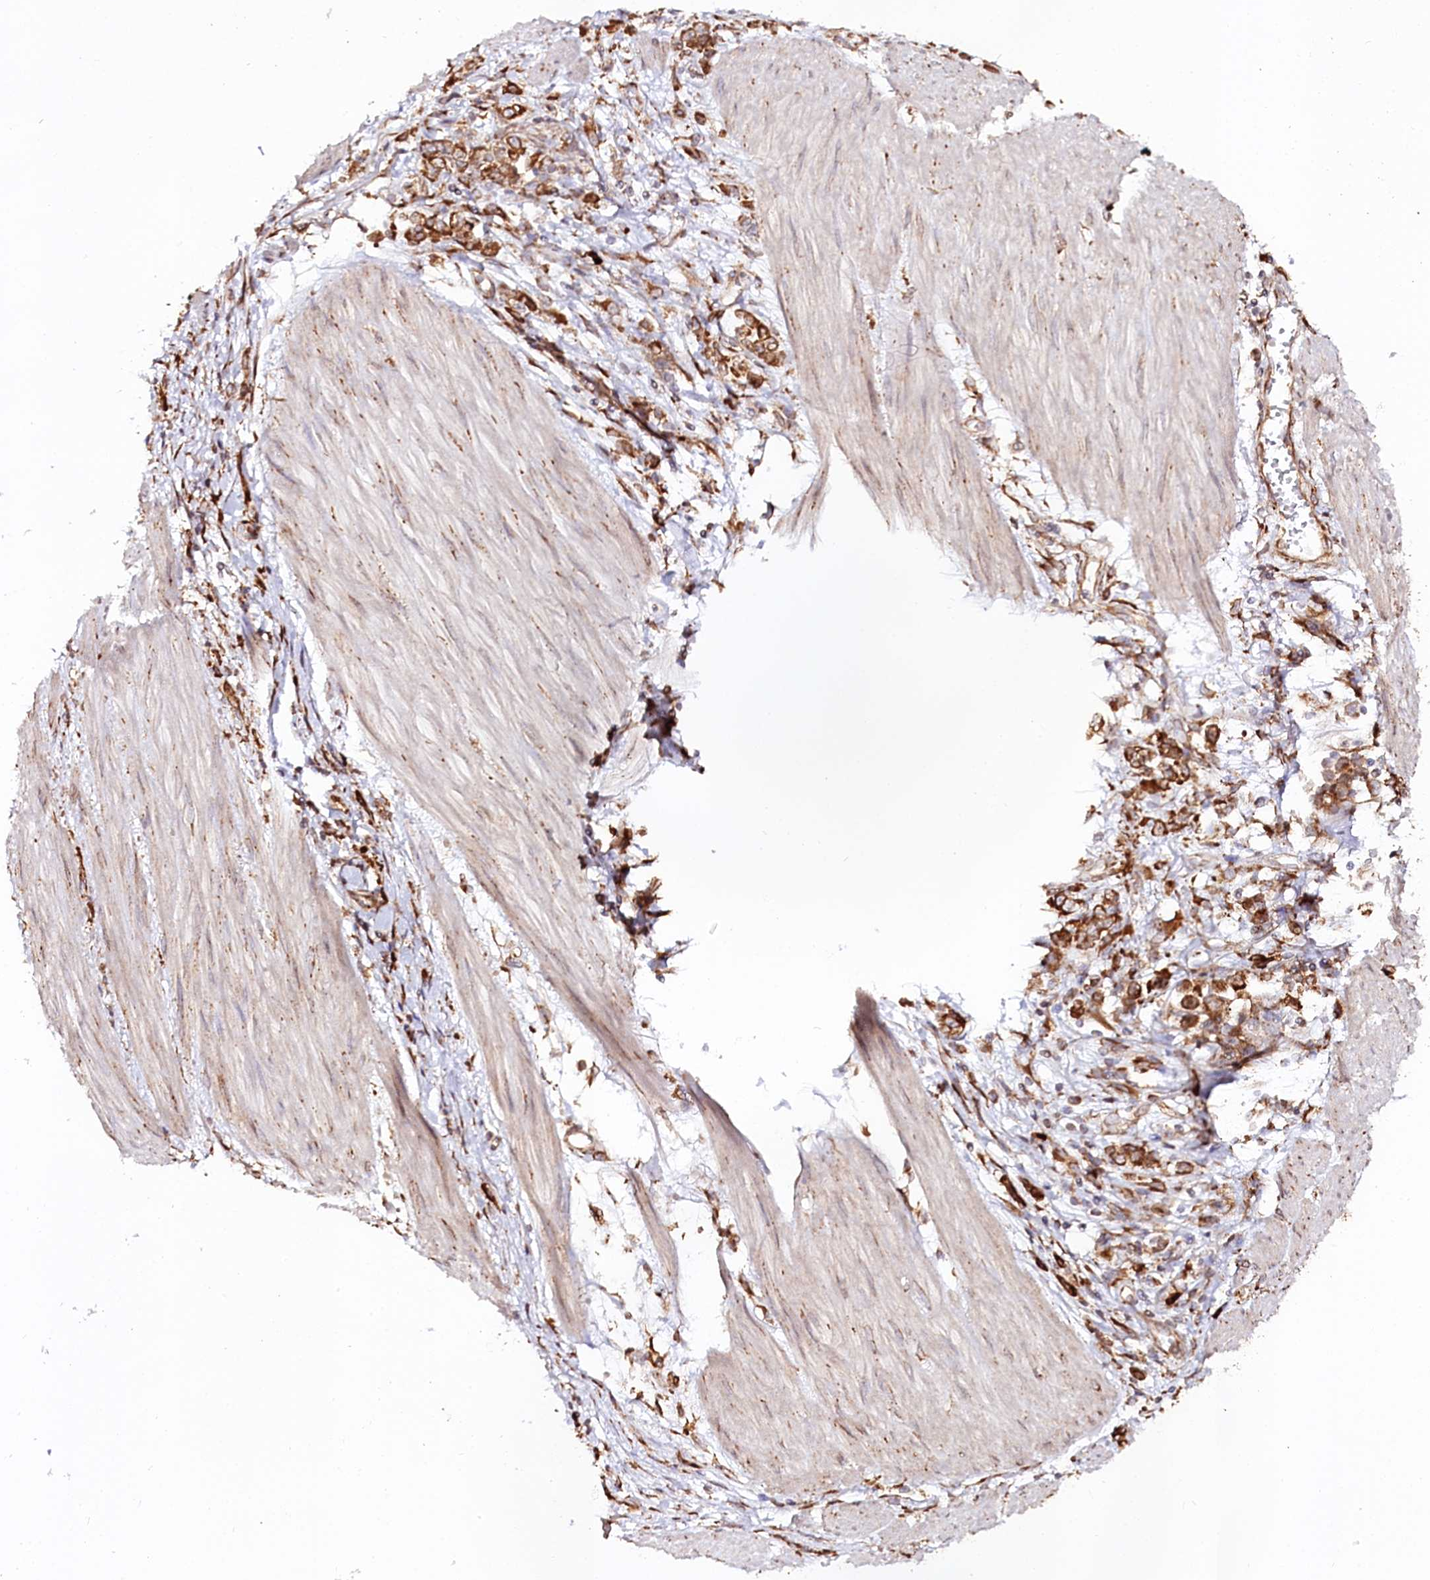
{"staining": {"intensity": "strong", "quantity": ">75%", "location": "cytoplasmic/membranous"}, "tissue": "stomach cancer", "cell_type": "Tumor cells", "image_type": "cancer", "snomed": [{"axis": "morphology", "description": "Adenocarcinoma, NOS"}, {"axis": "topography", "description": "Stomach"}], "caption": "Tumor cells display high levels of strong cytoplasmic/membranous expression in approximately >75% of cells in human stomach cancer.", "gene": "CNPY2", "patient": {"sex": "female", "age": 76}}